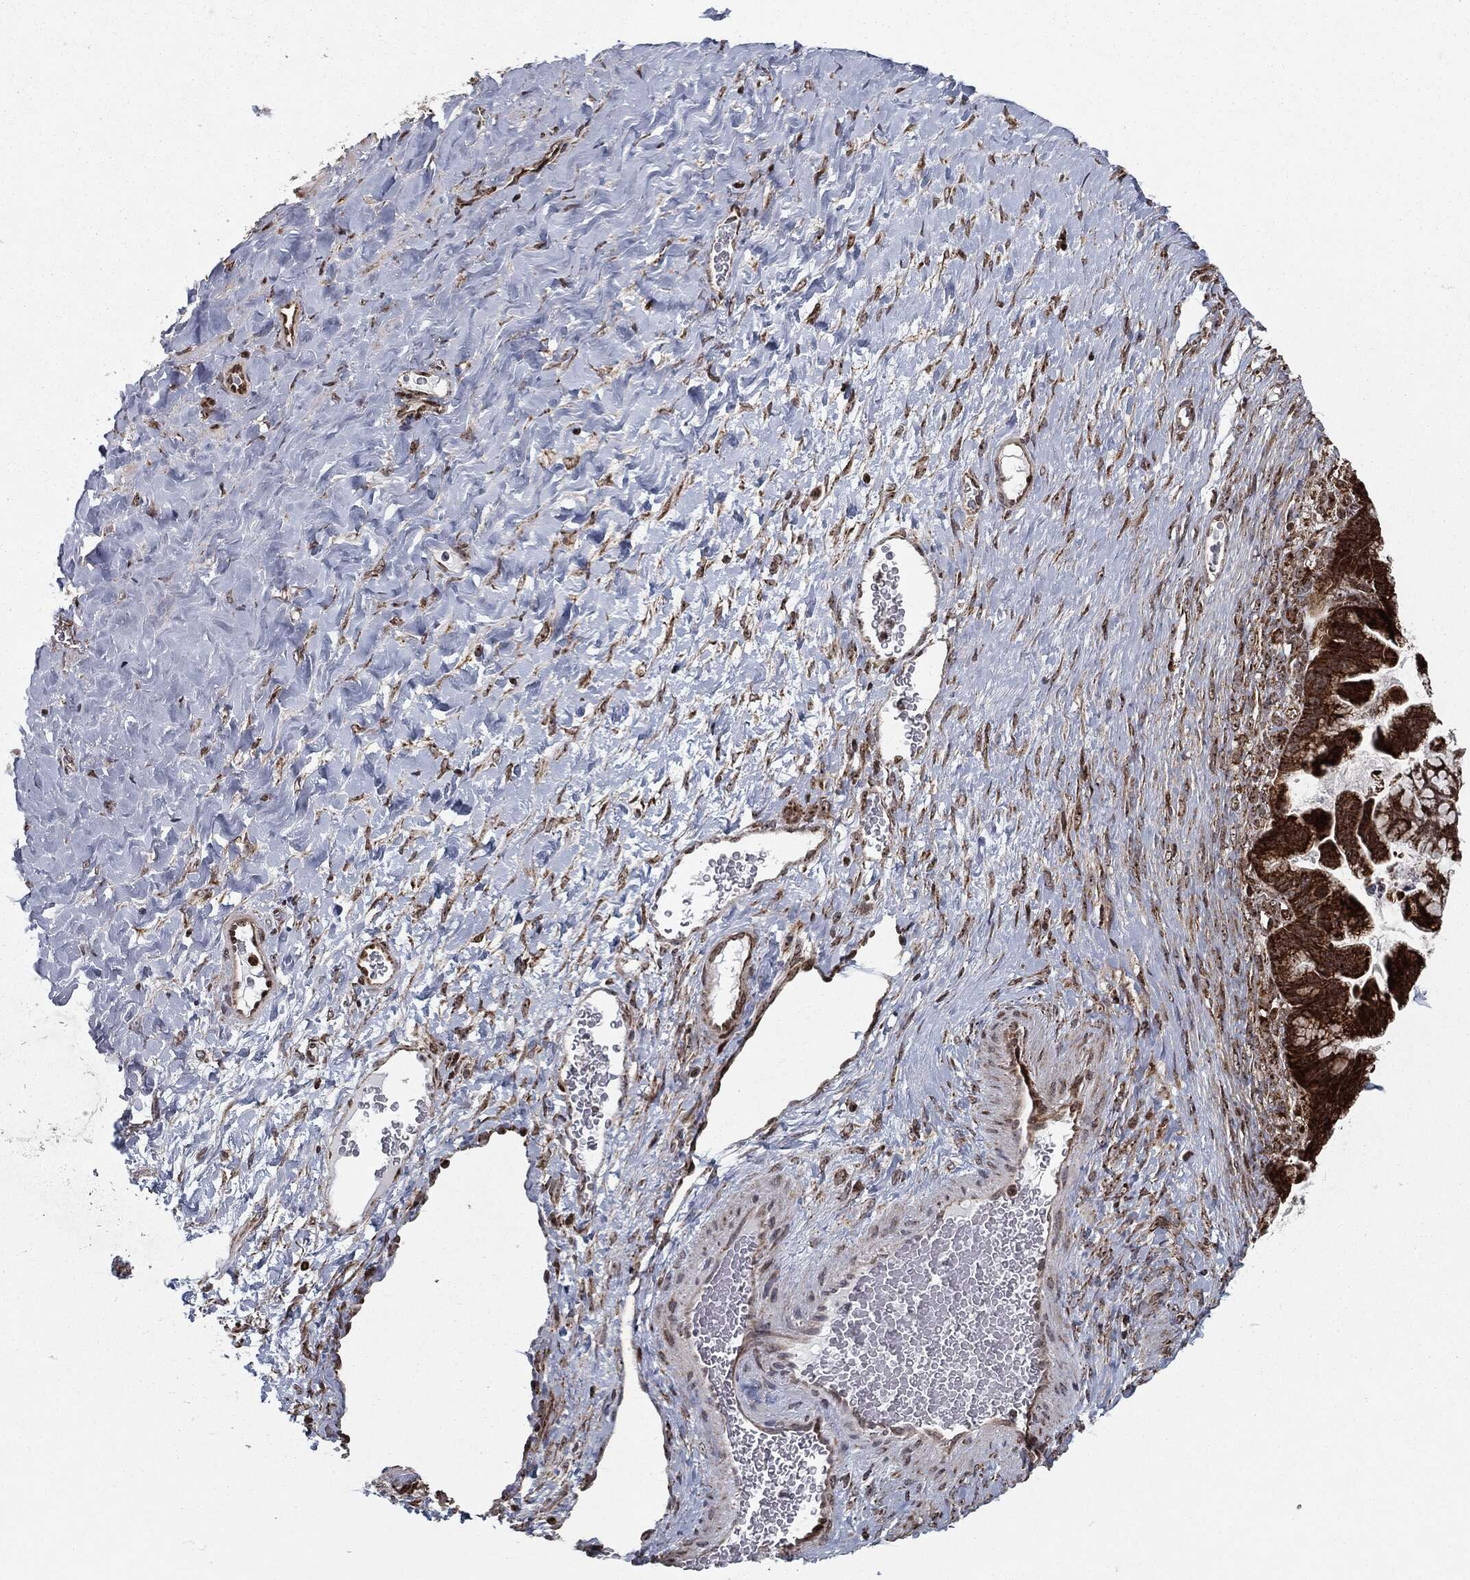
{"staining": {"intensity": "strong", "quantity": ">75%", "location": "cytoplasmic/membranous"}, "tissue": "ovarian cancer", "cell_type": "Tumor cells", "image_type": "cancer", "snomed": [{"axis": "morphology", "description": "Cystadenocarcinoma, mucinous, NOS"}, {"axis": "topography", "description": "Ovary"}], "caption": "A high amount of strong cytoplasmic/membranous positivity is seen in approximately >75% of tumor cells in ovarian cancer tissue.", "gene": "CHCHD2", "patient": {"sex": "female", "age": 67}}